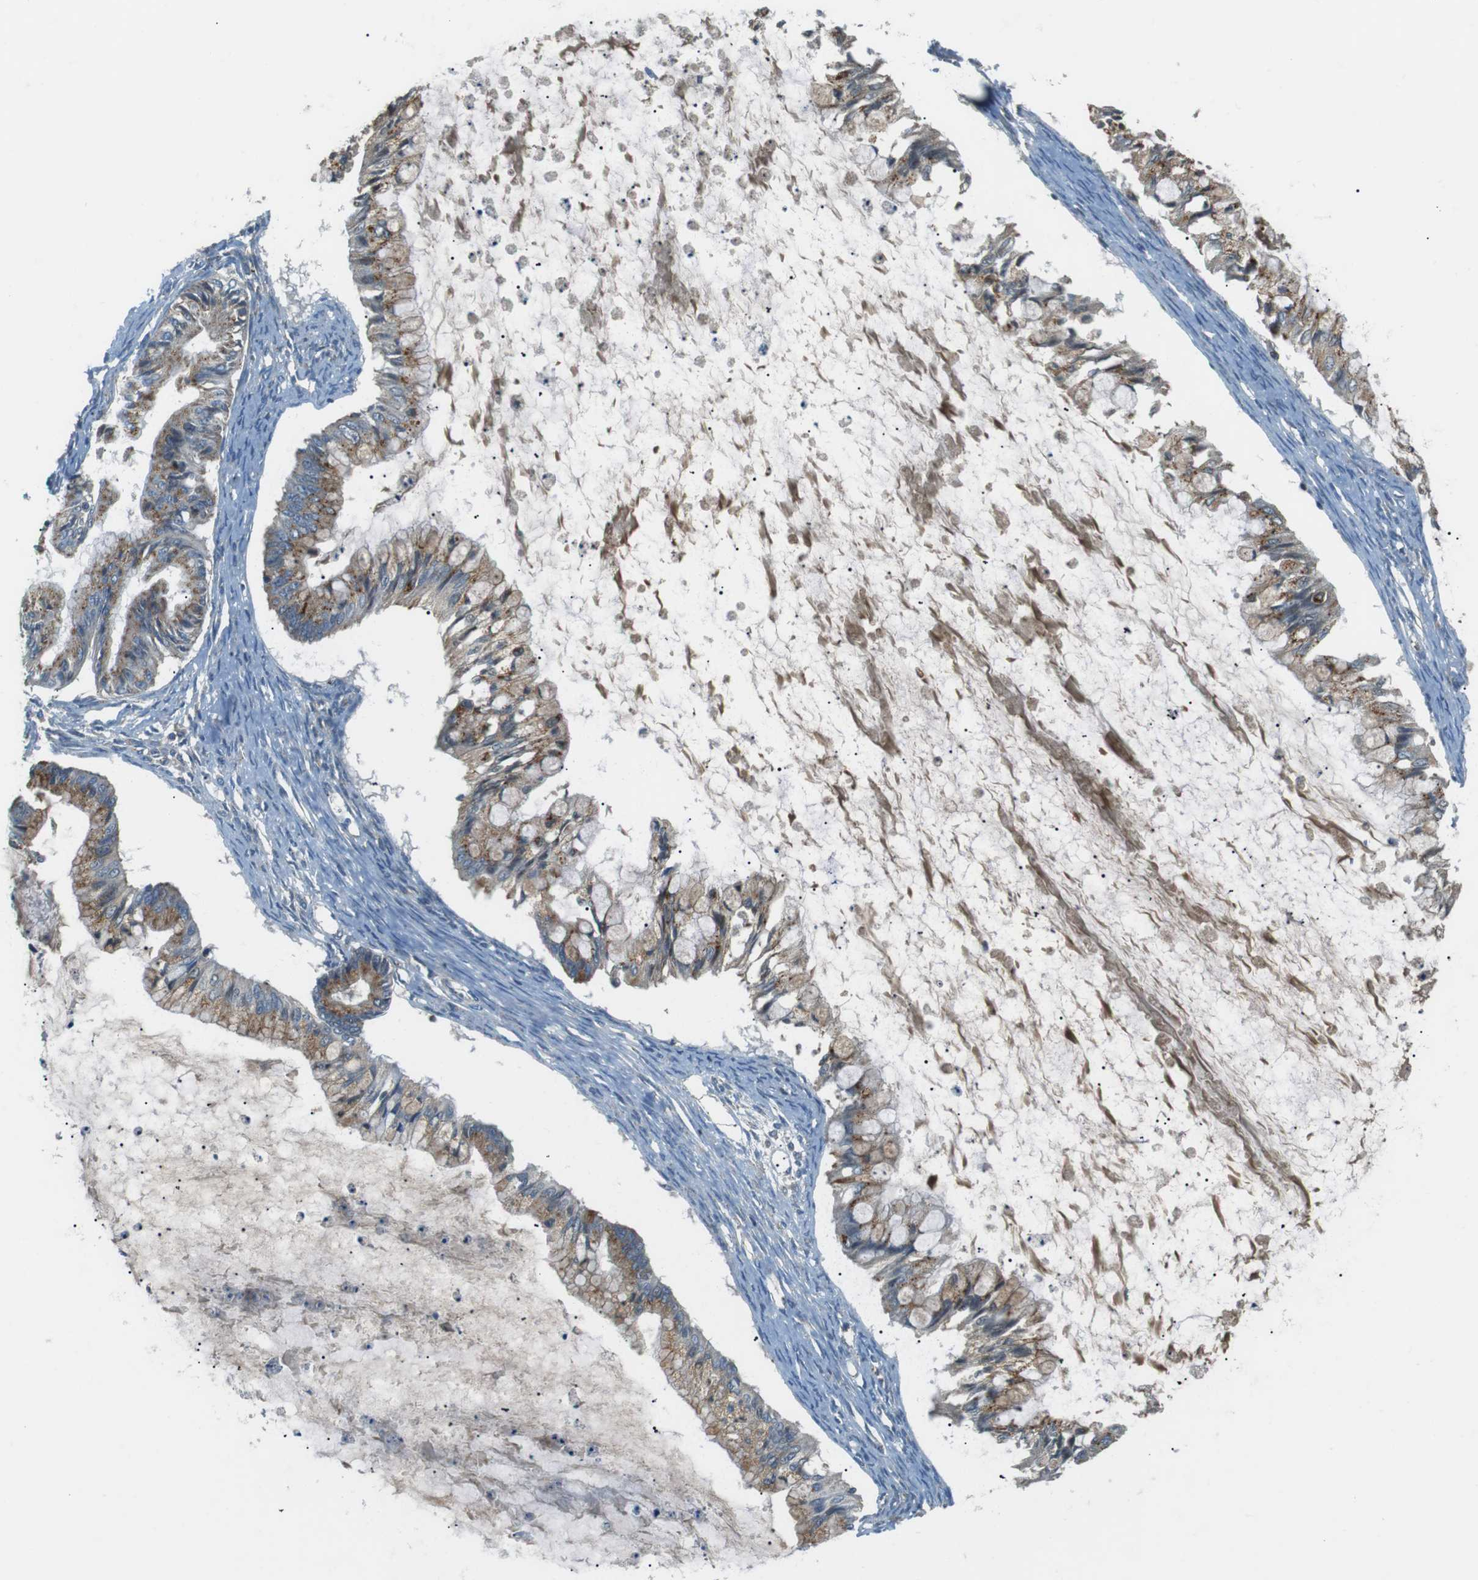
{"staining": {"intensity": "moderate", "quantity": ">75%", "location": "cytoplasmic/membranous"}, "tissue": "ovarian cancer", "cell_type": "Tumor cells", "image_type": "cancer", "snomed": [{"axis": "morphology", "description": "Cystadenocarcinoma, mucinous, NOS"}, {"axis": "topography", "description": "Ovary"}], "caption": "Protein staining reveals moderate cytoplasmic/membranous staining in approximately >75% of tumor cells in ovarian cancer.", "gene": "FAM3B", "patient": {"sex": "female", "age": 57}}